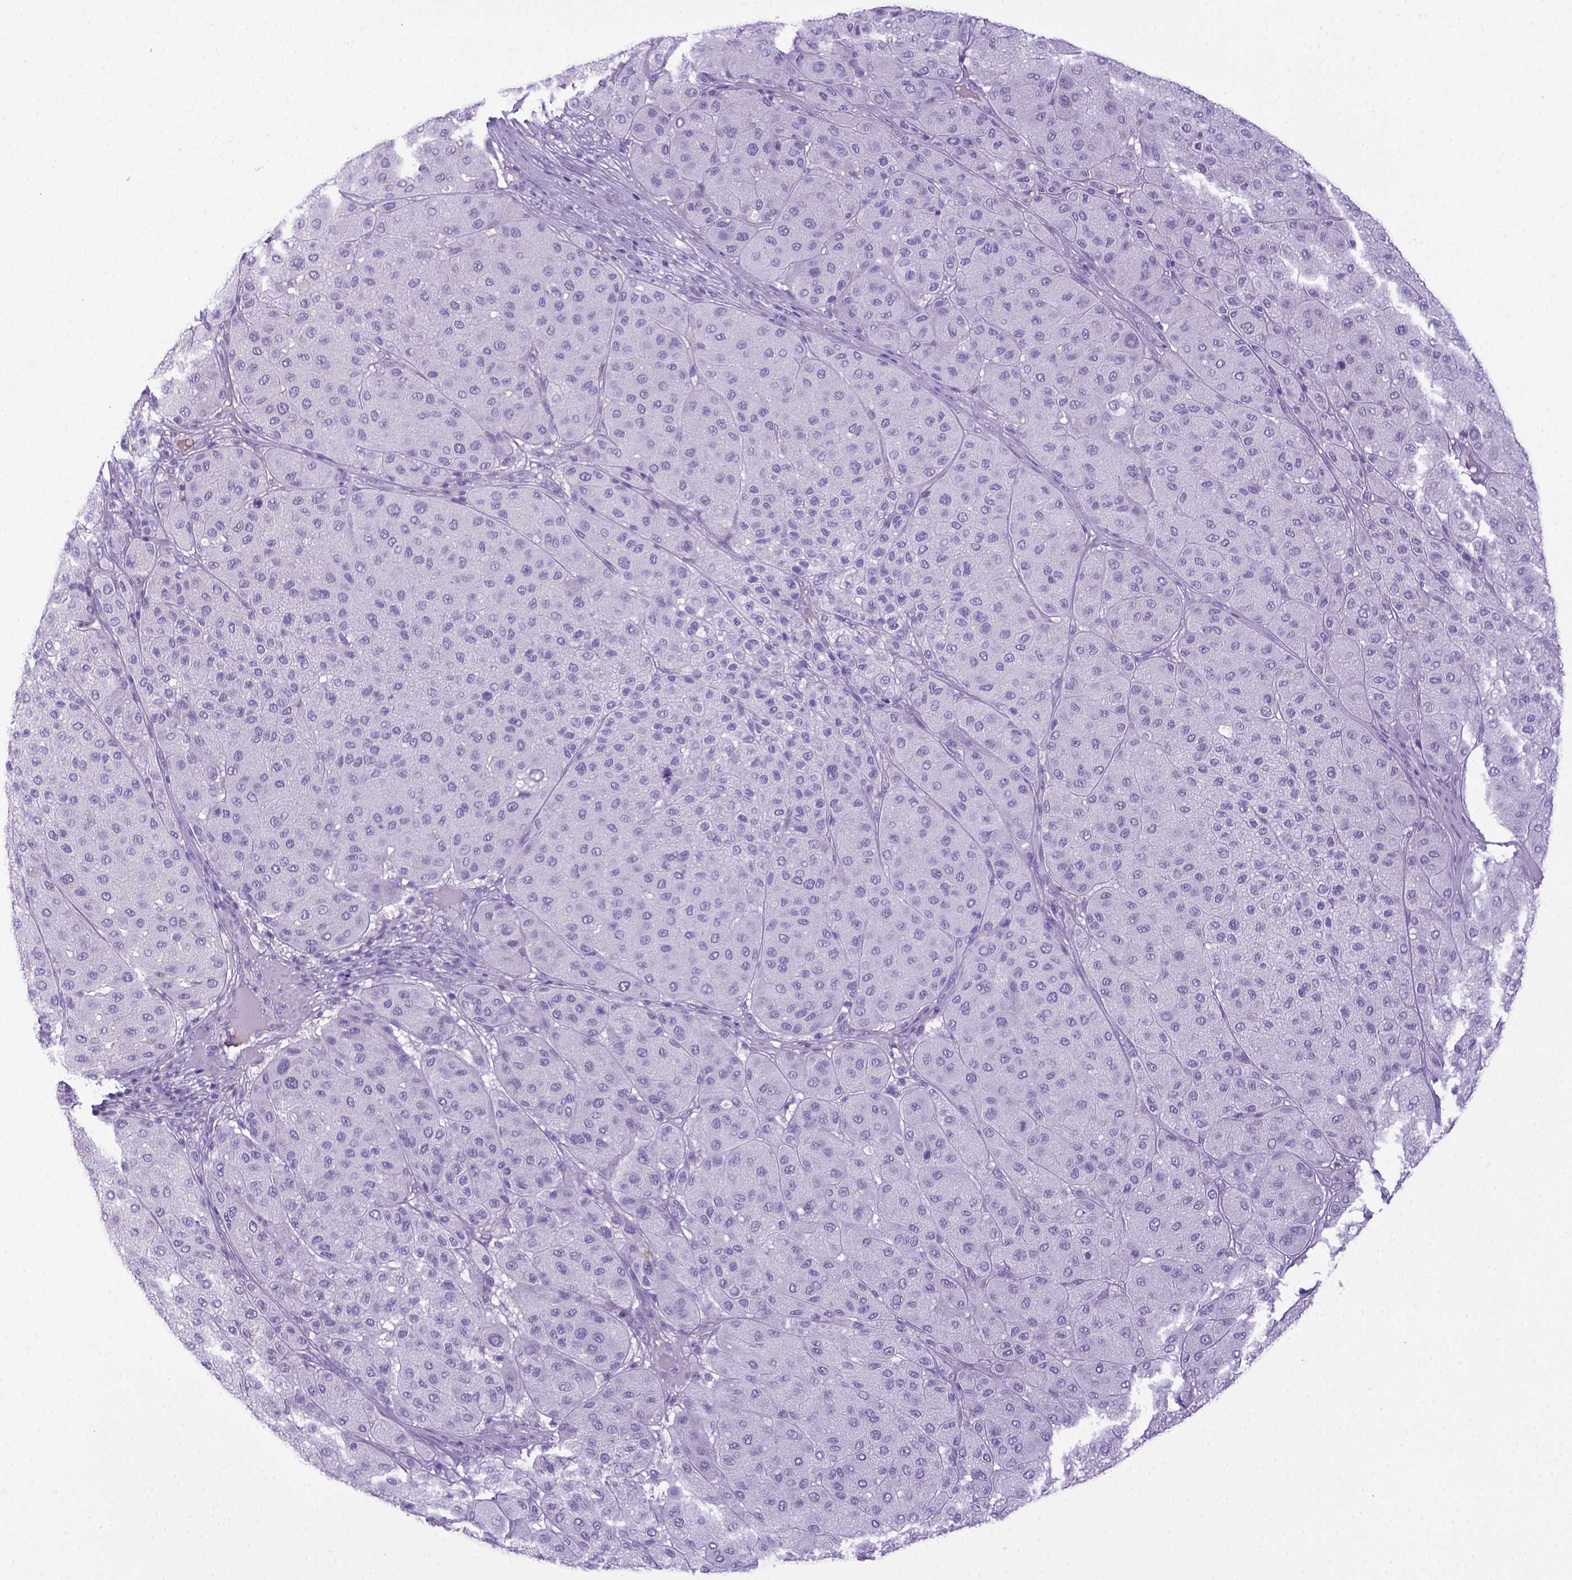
{"staining": {"intensity": "negative", "quantity": "none", "location": "none"}, "tissue": "melanoma", "cell_type": "Tumor cells", "image_type": "cancer", "snomed": [{"axis": "morphology", "description": "Malignant melanoma, Metastatic site"}, {"axis": "topography", "description": "Smooth muscle"}], "caption": "A high-resolution histopathology image shows immunohistochemistry staining of melanoma, which exhibits no significant staining in tumor cells.", "gene": "ITIH4", "patient": {"sex": "male", "age": 41}}